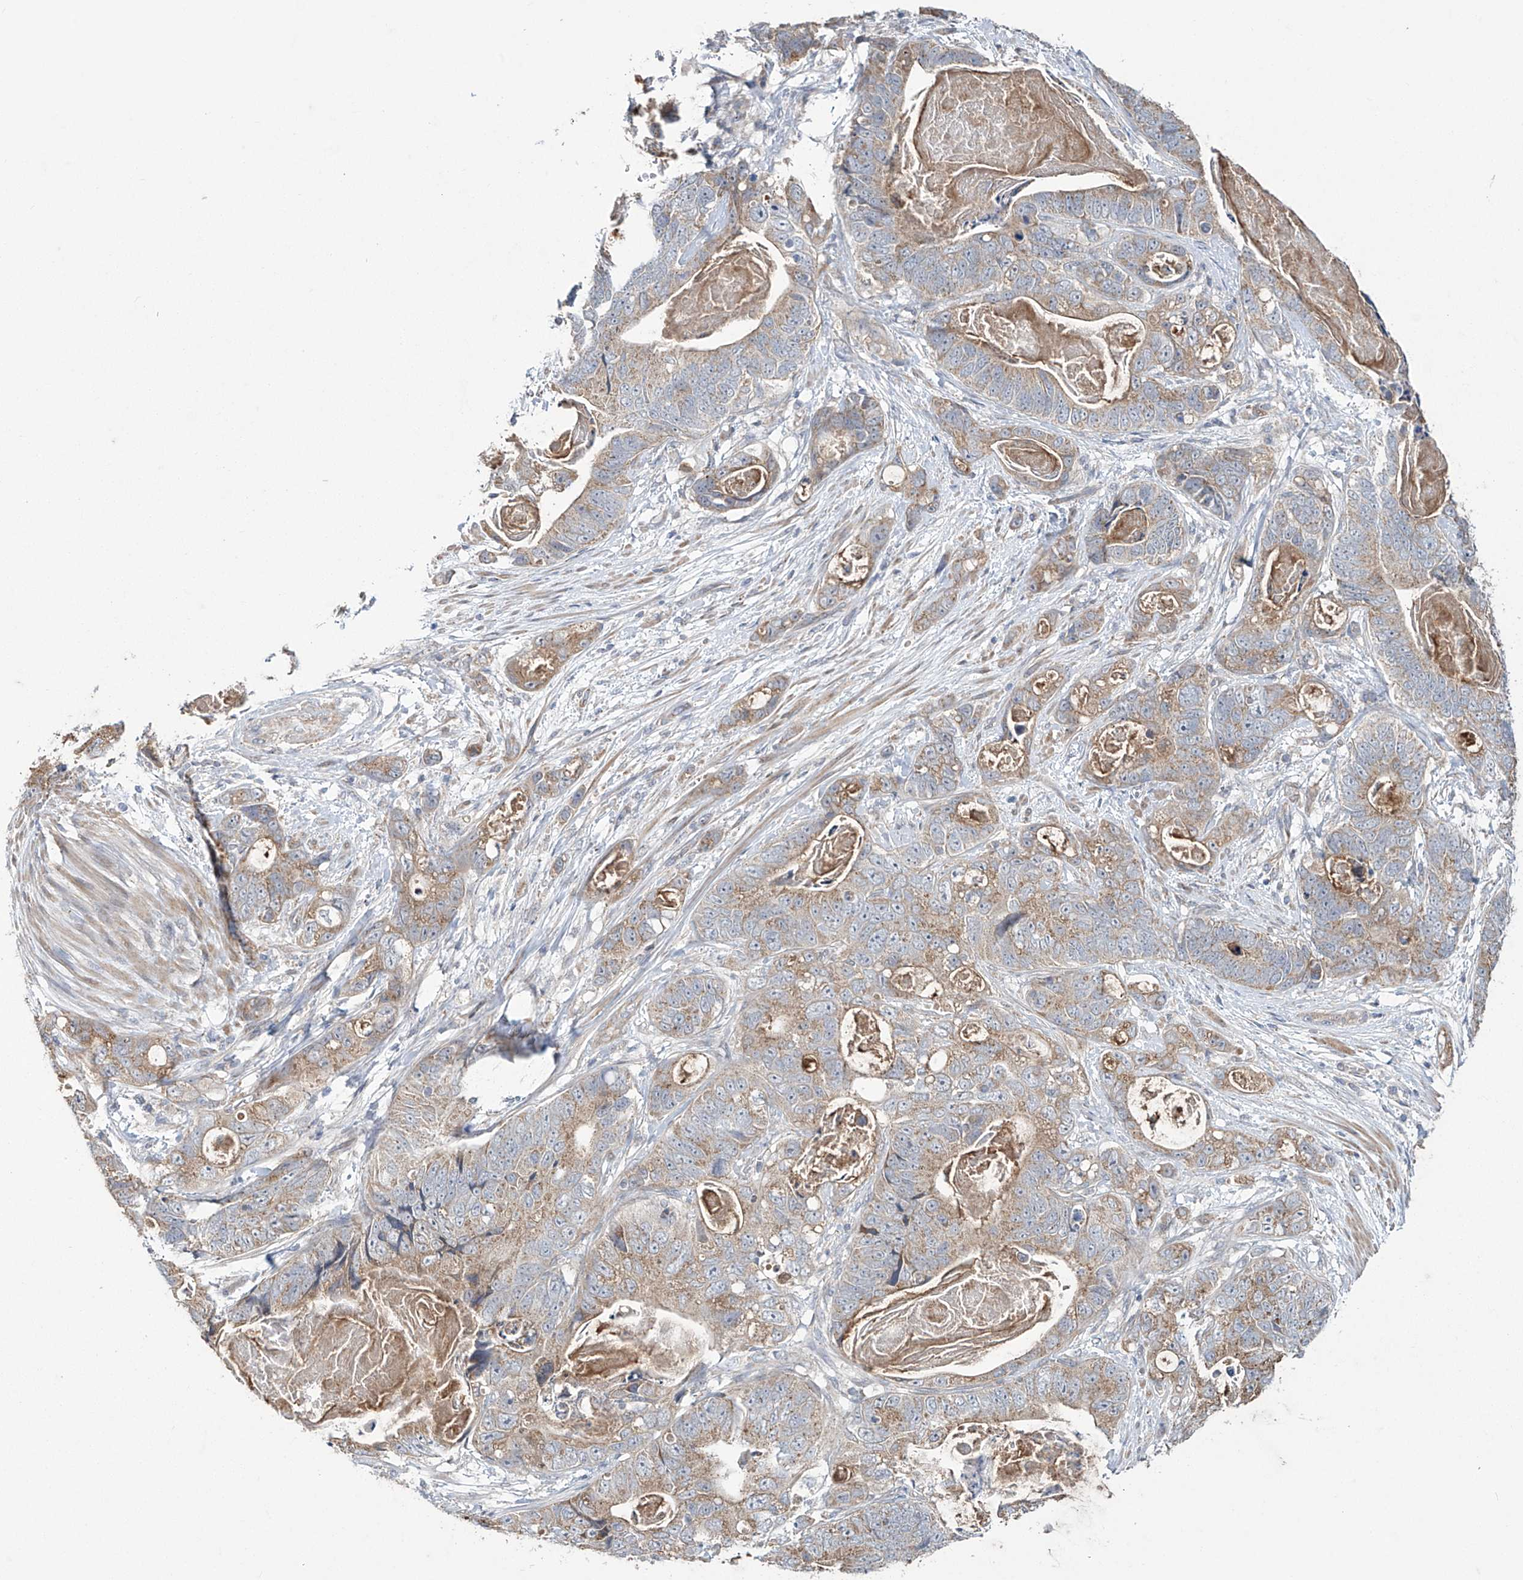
{"staining": {"intensity": "weak", "quantity": ">75%", "location": "cytoplasmic/membranous"}, "tissue": "stomach cancer", "cell_type": "Tumor cells", "image_type": "cancer", "snomed": [{"axis": "morphology", "description": "Normal tissue, NOS"}, {"axis": "morphology", "description": "Adenocarcinoma, NOS"}, {"axis": "topography", "description": "Stomach"}], "caption": "Protein analysis of stomach cancer (adenocarcinoma) tissue reveals weak cytoplasmic/membranous positivity in about >75% of tumor cells. Immunohistochemistry (ihc) stains the protein in brown and the nuclei are stained blue.", "gene": "TRIM60", "patient": {"sex": "female", "age": 89}}